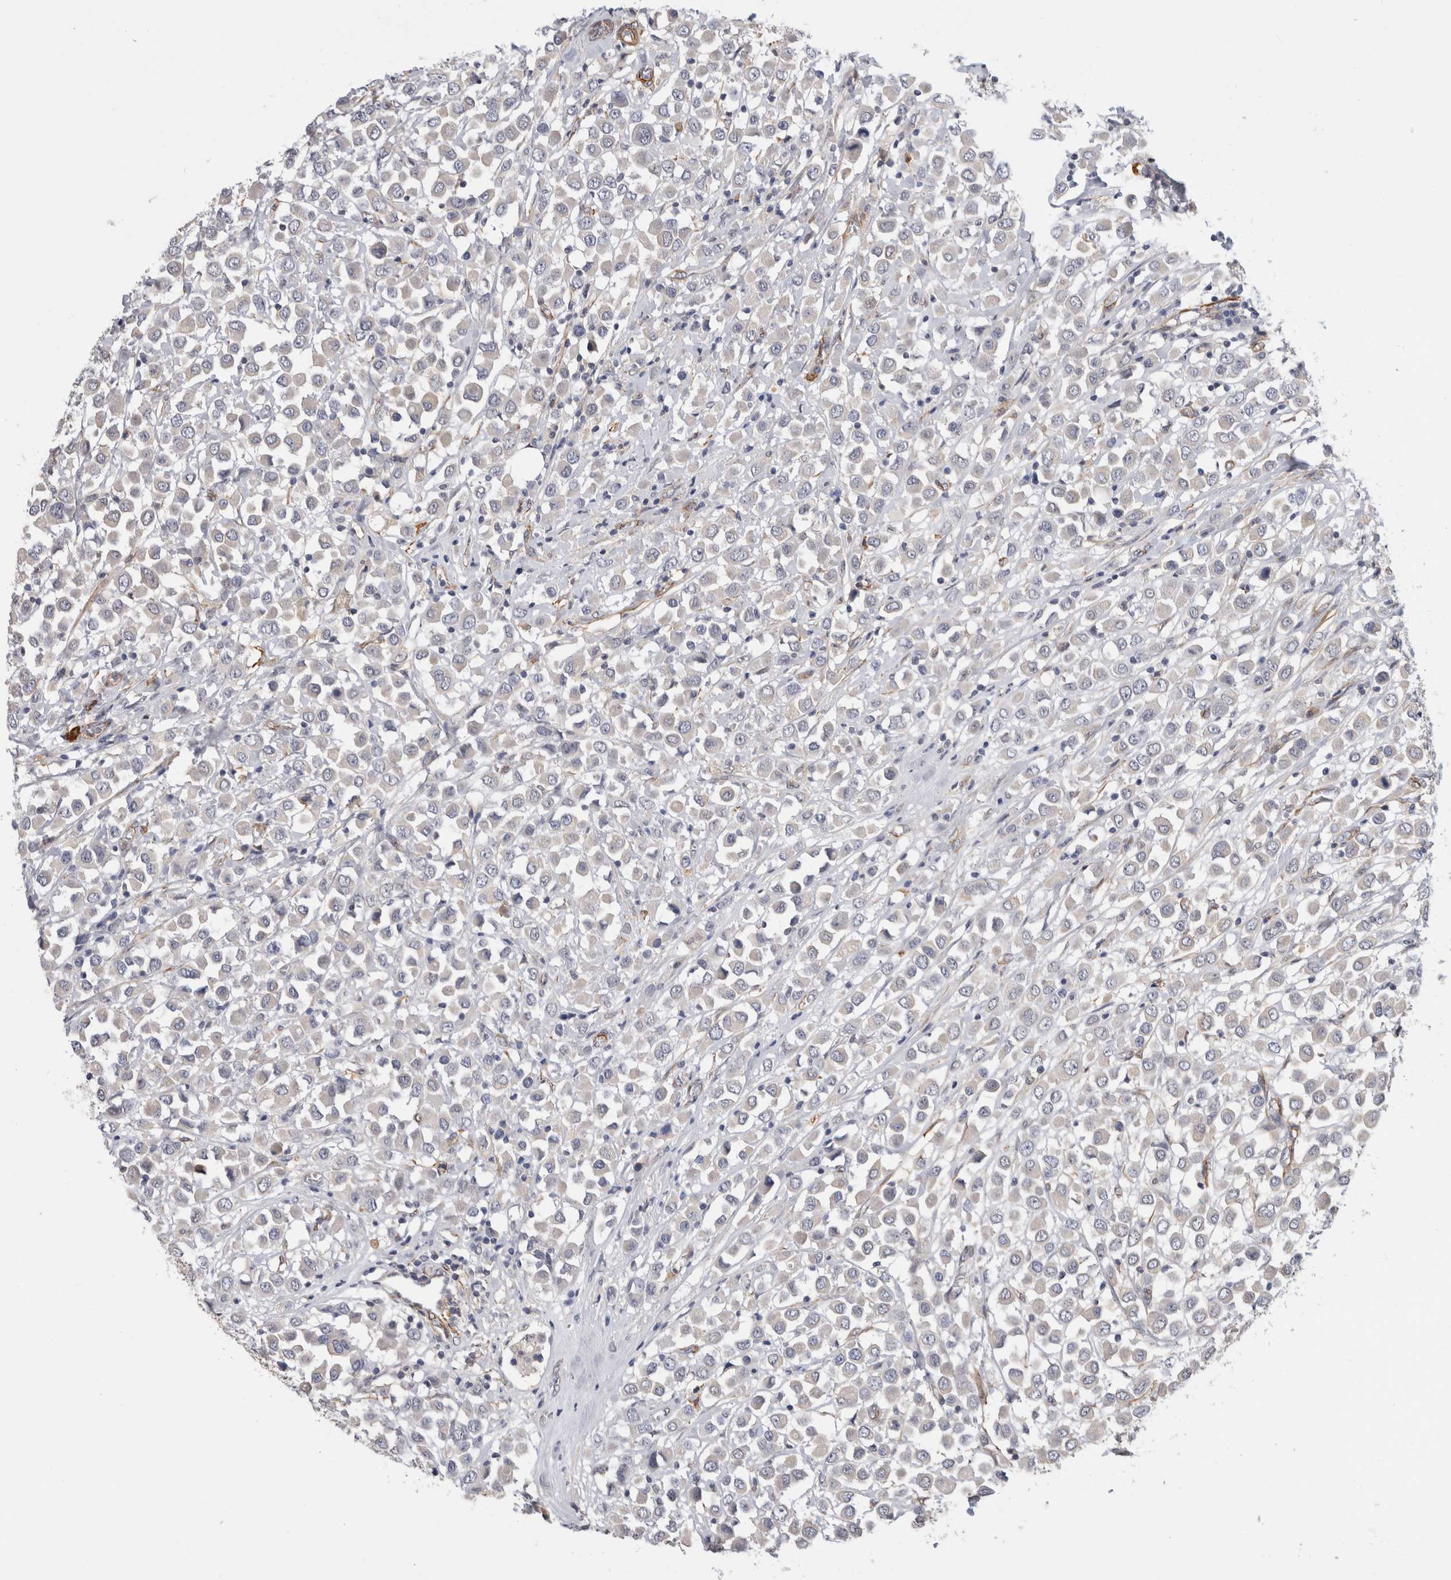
{"staining": {"intensity": "negative", "quantity": "none", "location": "none"}, "tissue": "breast cancer", "cell_type": "Tumor cells", "image_type": "cancer", "snomed": [{"axis": "morphology", "description": "Duct carcinoma"}, {"axis": "topography", "description": "Breast"}], "caption": "High power microscopy photomicrograph of an immunohistochemistry photomicrograph of breast cancer, revealing no significant expression in tumor cells. (Stains: DAB immunohistochemistry (IHC) with hematoxylin counter stain, Microscopy: brightfield microscopy at high magnification).", "gene": "PGM1", "patient": {"sex": "female", "age": 61}}